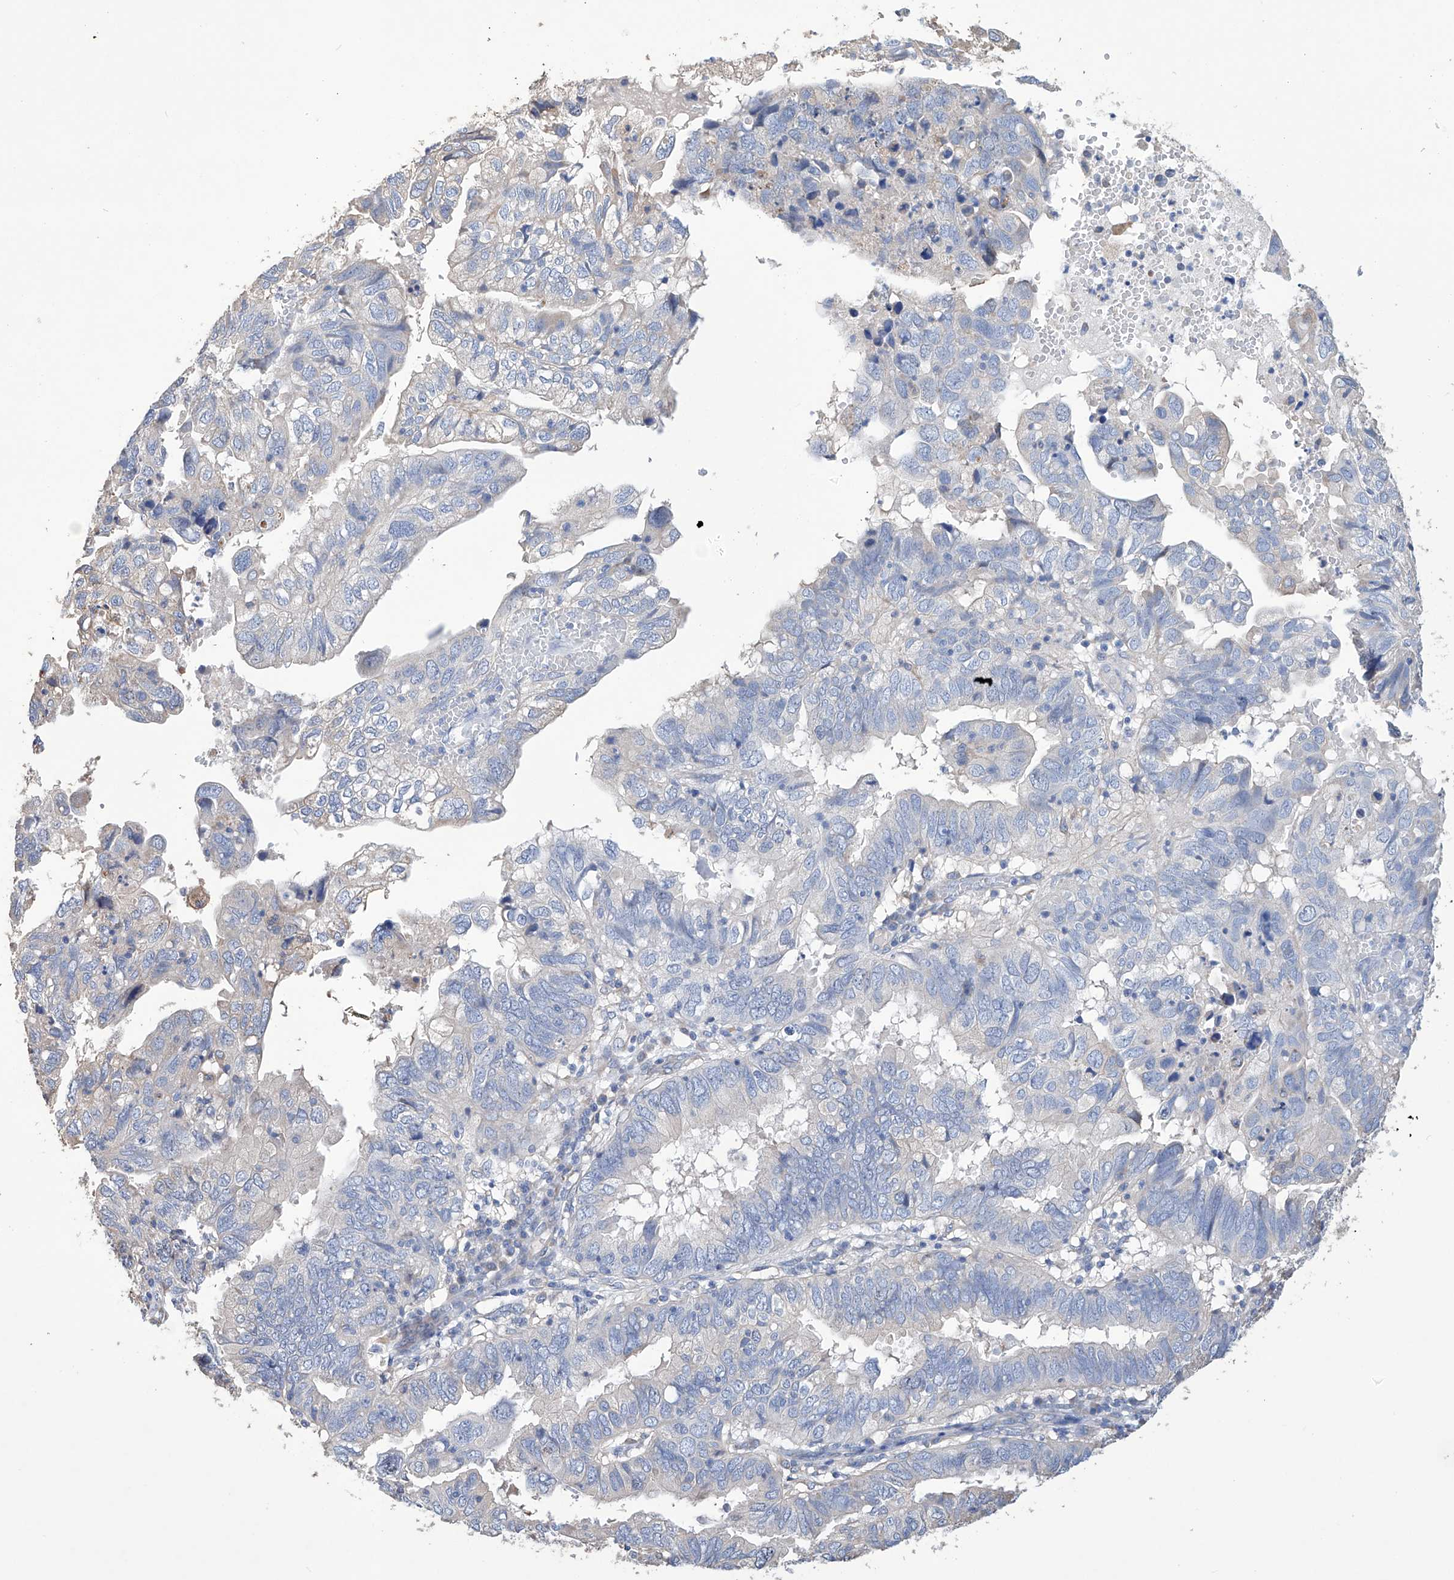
{"staining": {"intensity": "moderate", "quantity": "<25%", "location": "cytoplasmic/membranous"}, "tissue": "endometrial cancer", "cell_type": "Tumor cells", "image_type": "cancer", "snomed": [{"axis": "morphology", "description": "Adenocarcinoma, NOS"}, {"axis": "topography", "description": "Uterus"}], "caption": "Protein staining reveals moderate cytoplasmic/membranous staining in about <25% of tumor cells in endometrial adenocarcinoma.", "gene": "AFG1L", "patient": {"sex": "female", "age": 77}}